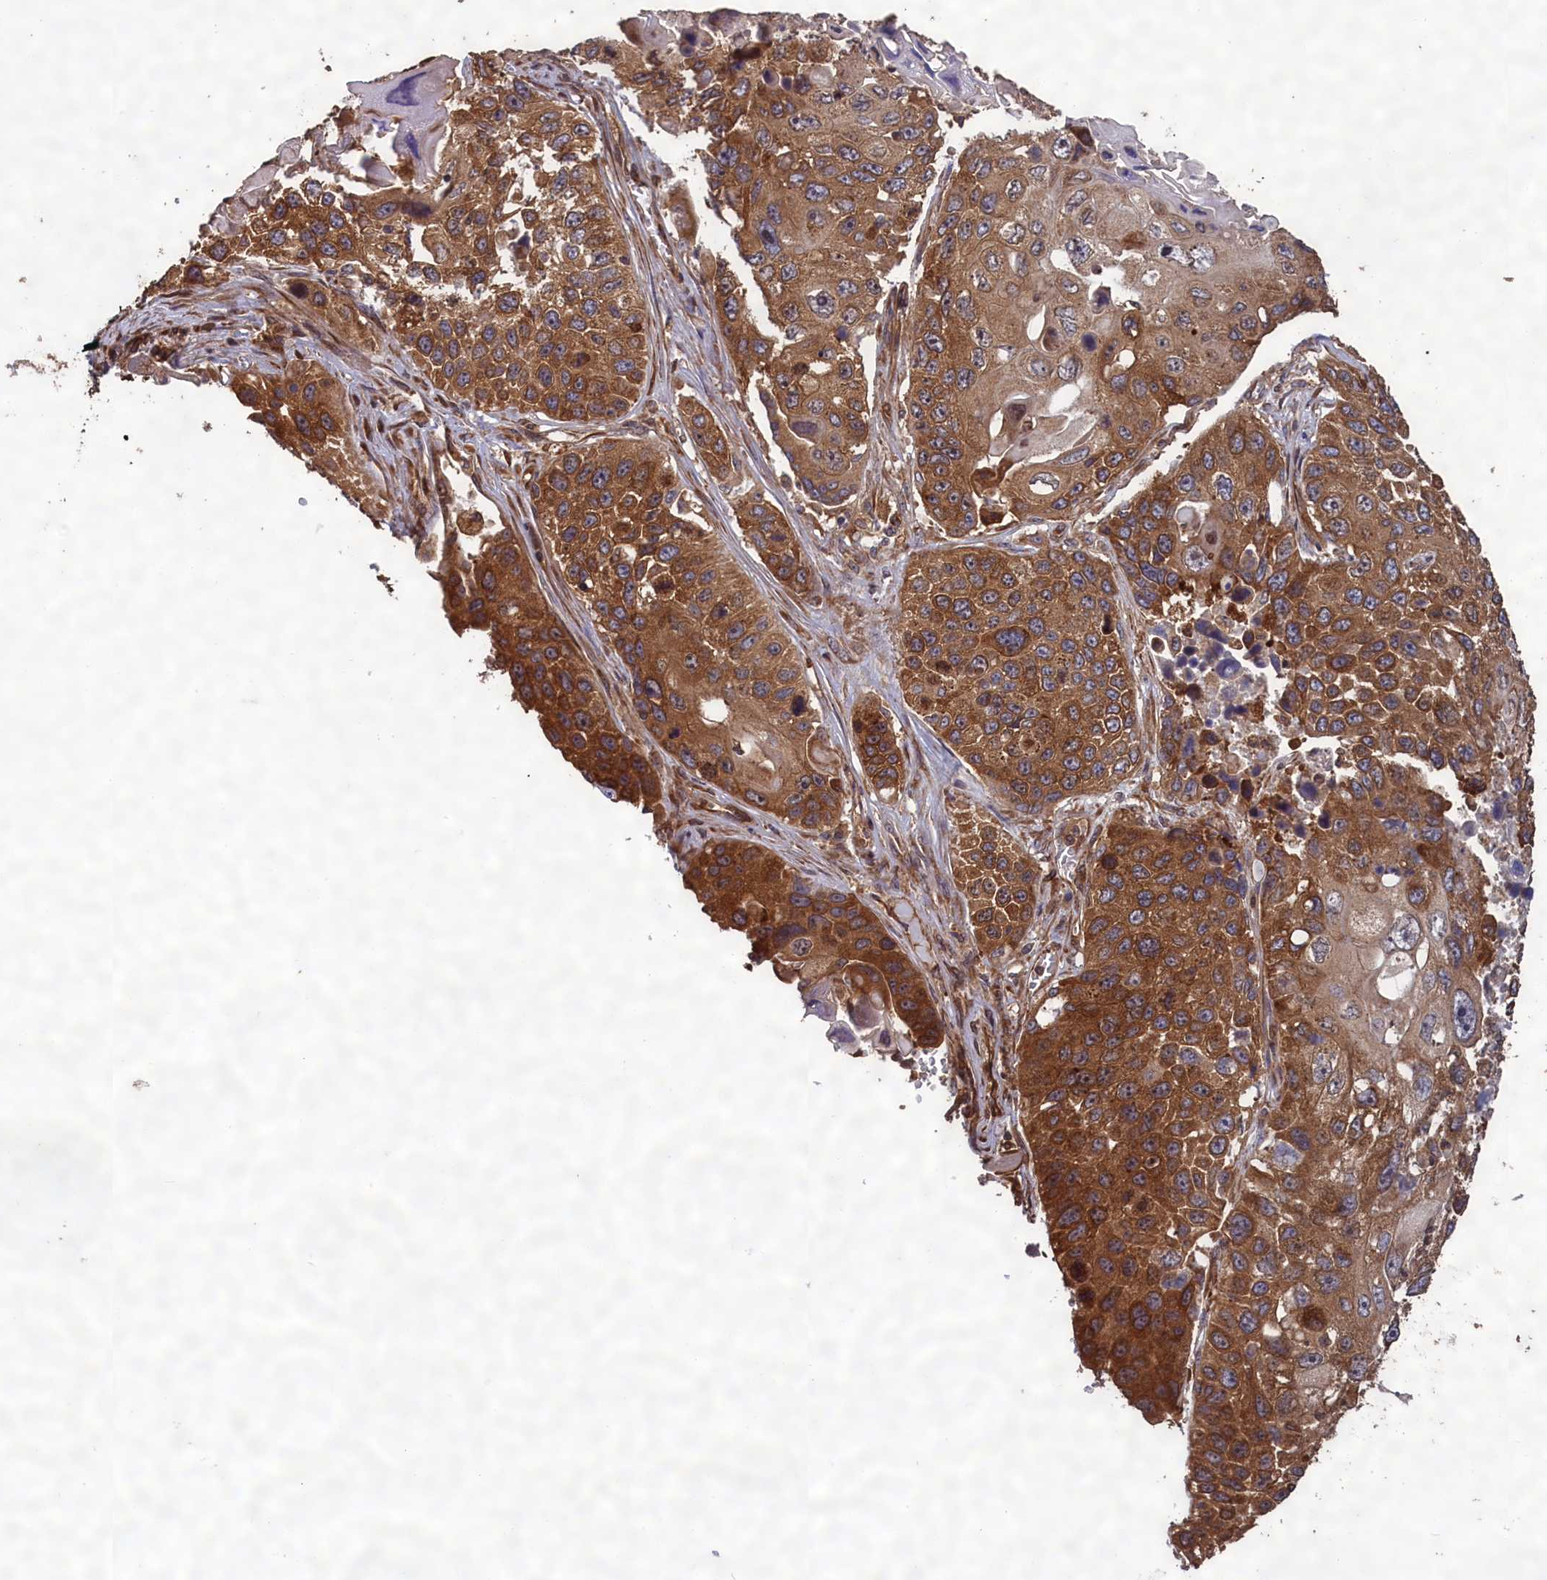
{"staining": {"intensity": "strong", "quantity": ">75%", "location": "cytoplasmic/membranous"}, "tissue": "lung cancer", "cell_type": "Tumor cells", "image_type": "cancer", "snomed": [{"axis": "morphology", "description": "Squamous cell carcinoma, NOS"}, {"axis": "topography", "description": "Lung"}], "caption": "Strong cytoplasmic/membranous staining for a protein is seen in approximately >75% of tumor cells of lung cancer (squamous cell carcinoma) using immunohistochemistry.", "gene": "CCDC124", "patient": {"sex": "male", "age": 61}}